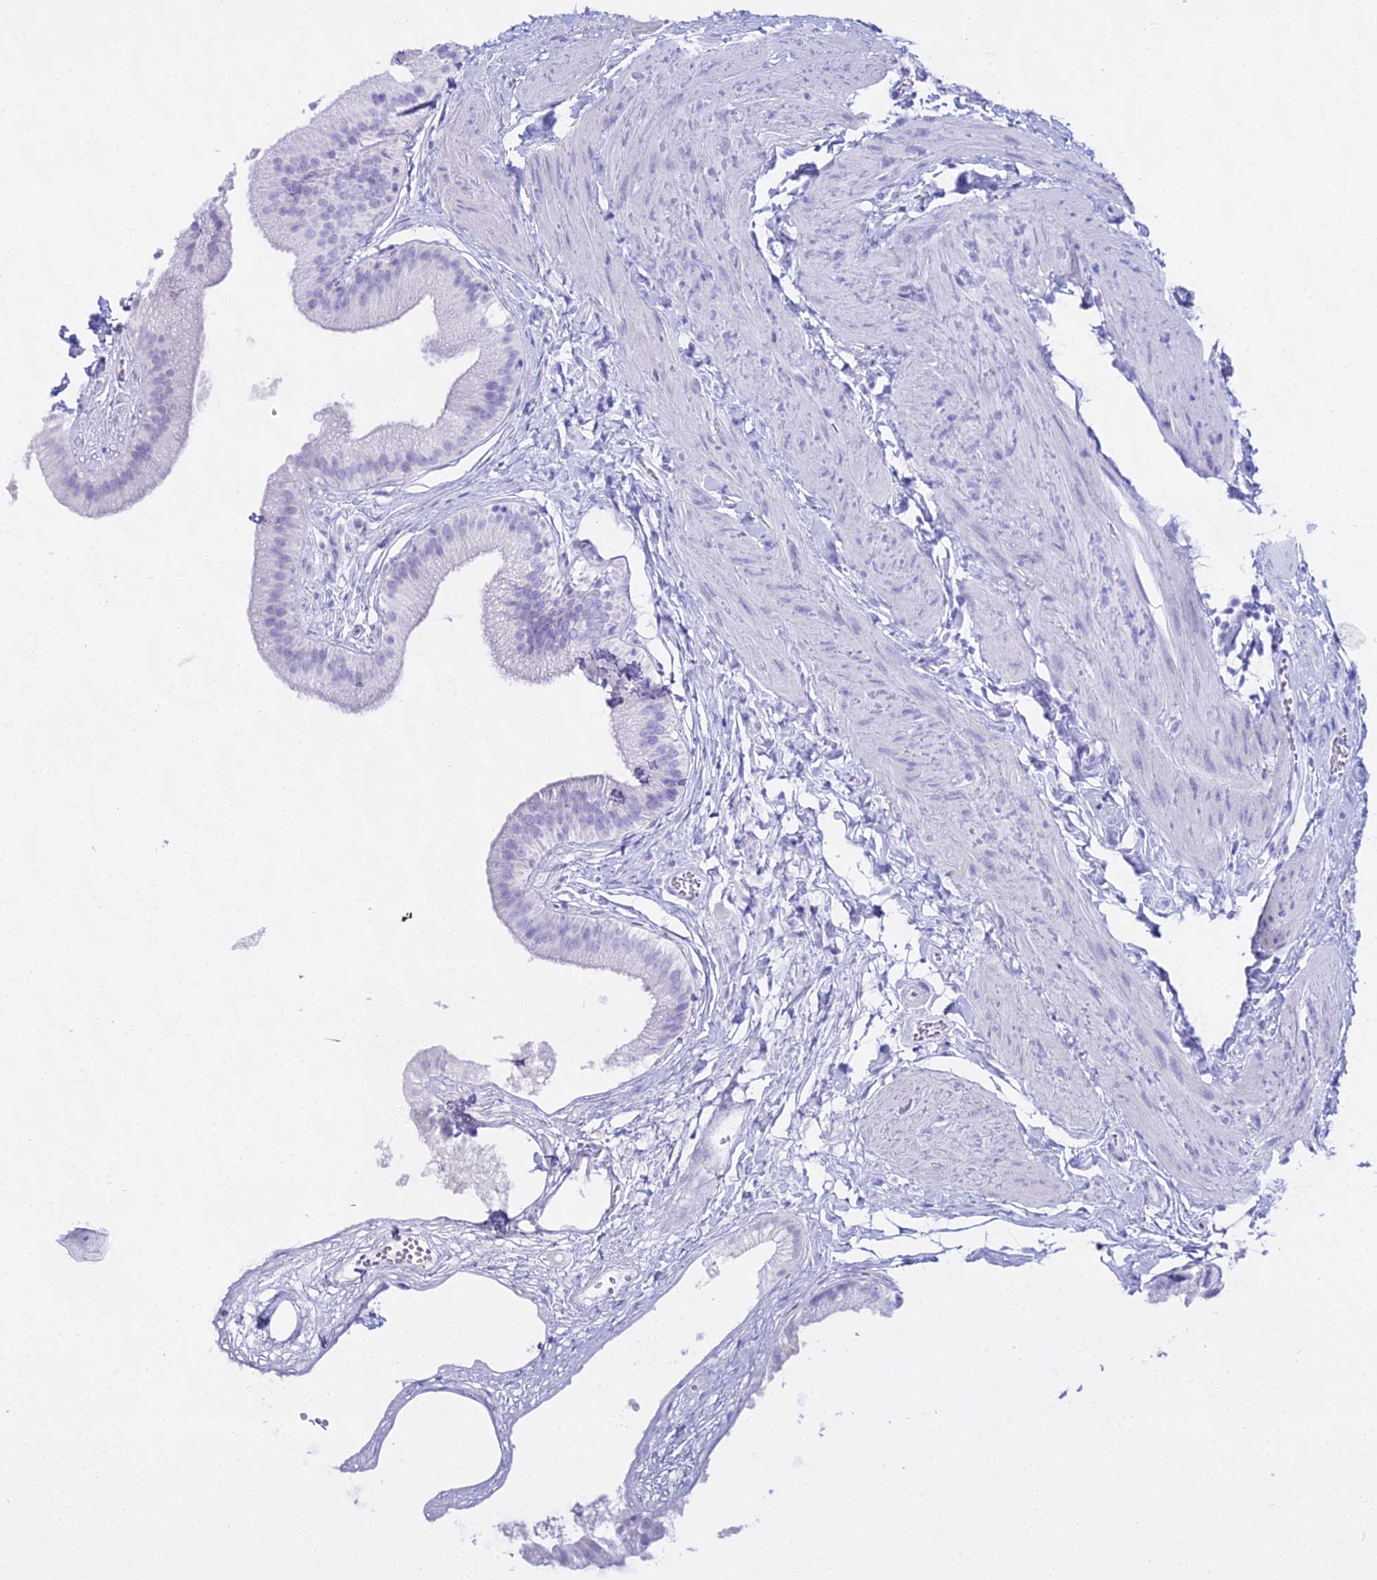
{"staining": {"intensity": "negative", "quantity": "none", "location": "none"}, "tissue": "gallbladder", "cell_type": "Glandular cells", "image_type": "normal", "snomed": [{"axis": "morphology", "description": "Normal tissue, NOS"}, {"axis": "topography", "description": "Gallbladder"}], "caption": "Immunohistochemistry histopathology image of unremarkable human gallbladder stained for a protein (brown), which shows no positivity in glandular cells. Nuclei are stained in blue.", "gene": "CGB1", "patient": {"sex": "female", "age": 54}}